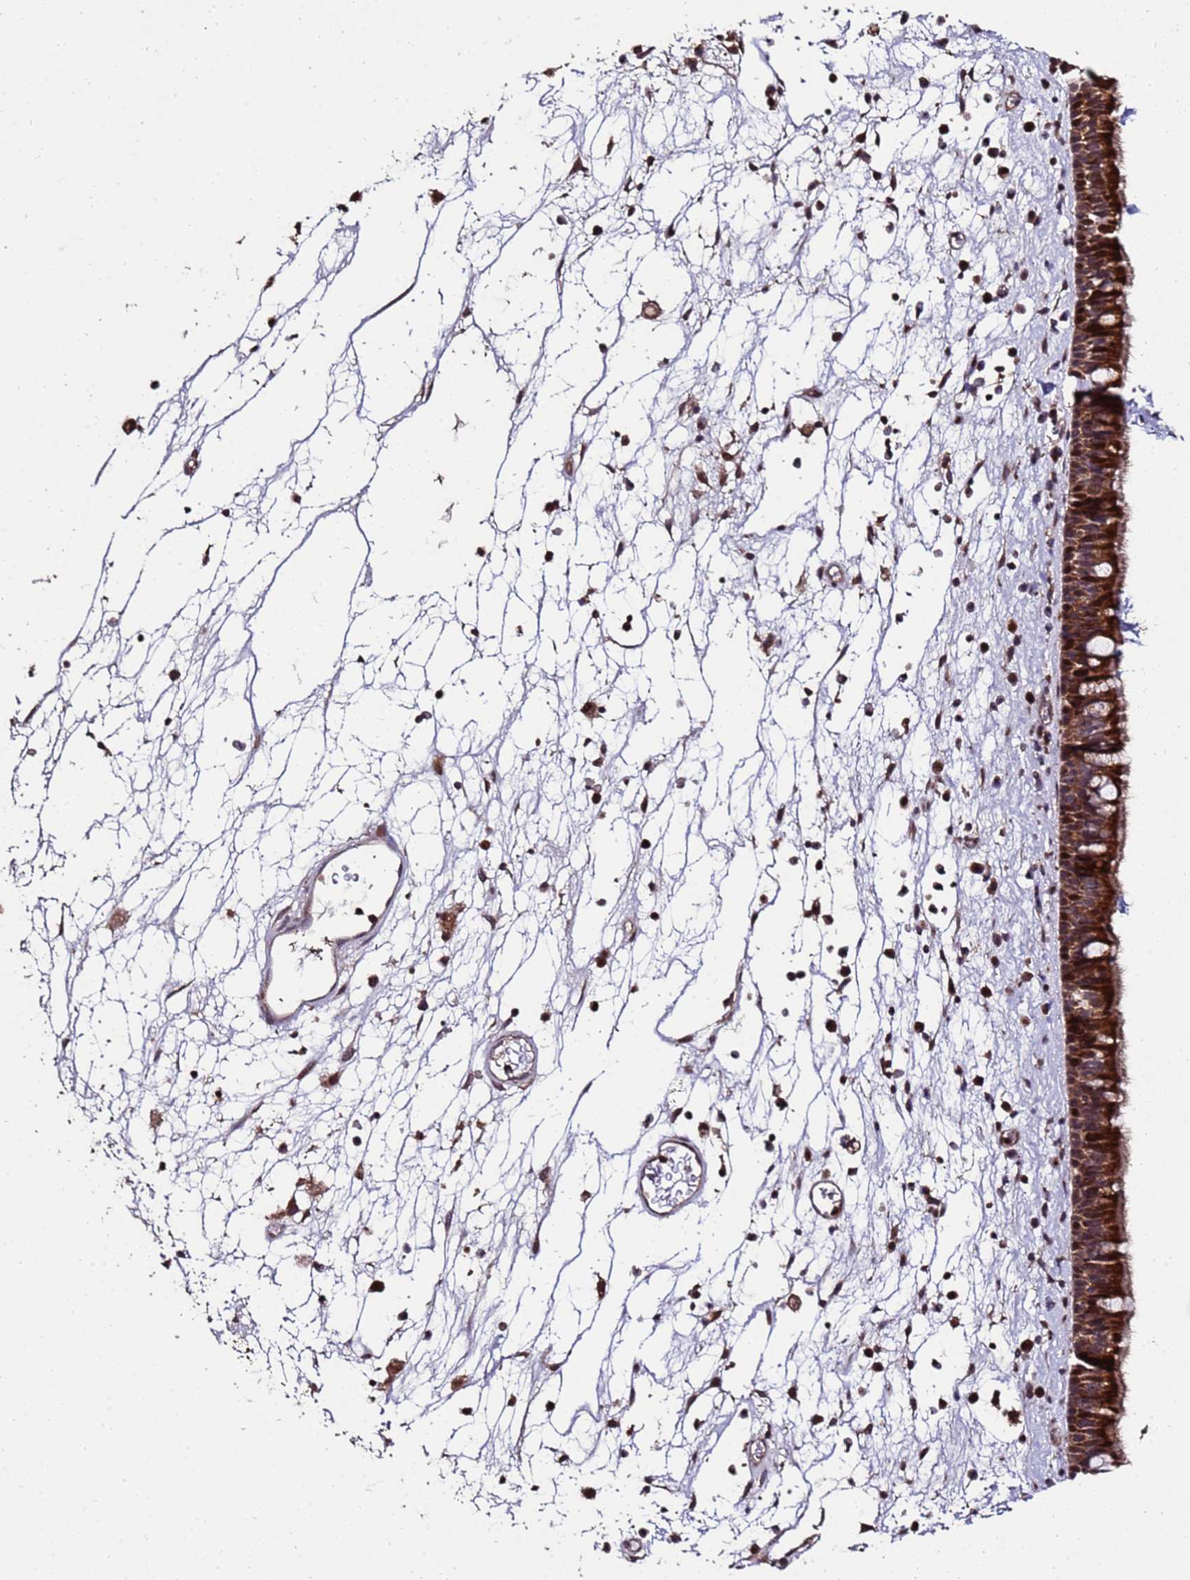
{"staining": {"intensity": "strong", "quantity": ">75%", "location": "cytoplasmic/membranous"}, "tissue": "nasopharynx", "cell_type": "Respiratory epithelial cells", "image_type": "normal", "snomed": [{"axis": "morphology", "description": "Normal tissue, NOS"}, {"axis": "morphology", "description": "Inflammation, NOS"}, {"axis": "morphology", "description": "Malignant melanoma, Metastatic site"}, {"axis": "topography", "description": "Nasopharynx"}], "caption": "This histopathology image displays normal nasopharynx stained with IHC to label a protein in brown. The cytoplasmic/membranous of respiratory epithelial cells show strong positivity for the protein. Nuclei are counter-stained blue.", "gene": "PRODH", "patient": {"sex": "male", "age": 70}}